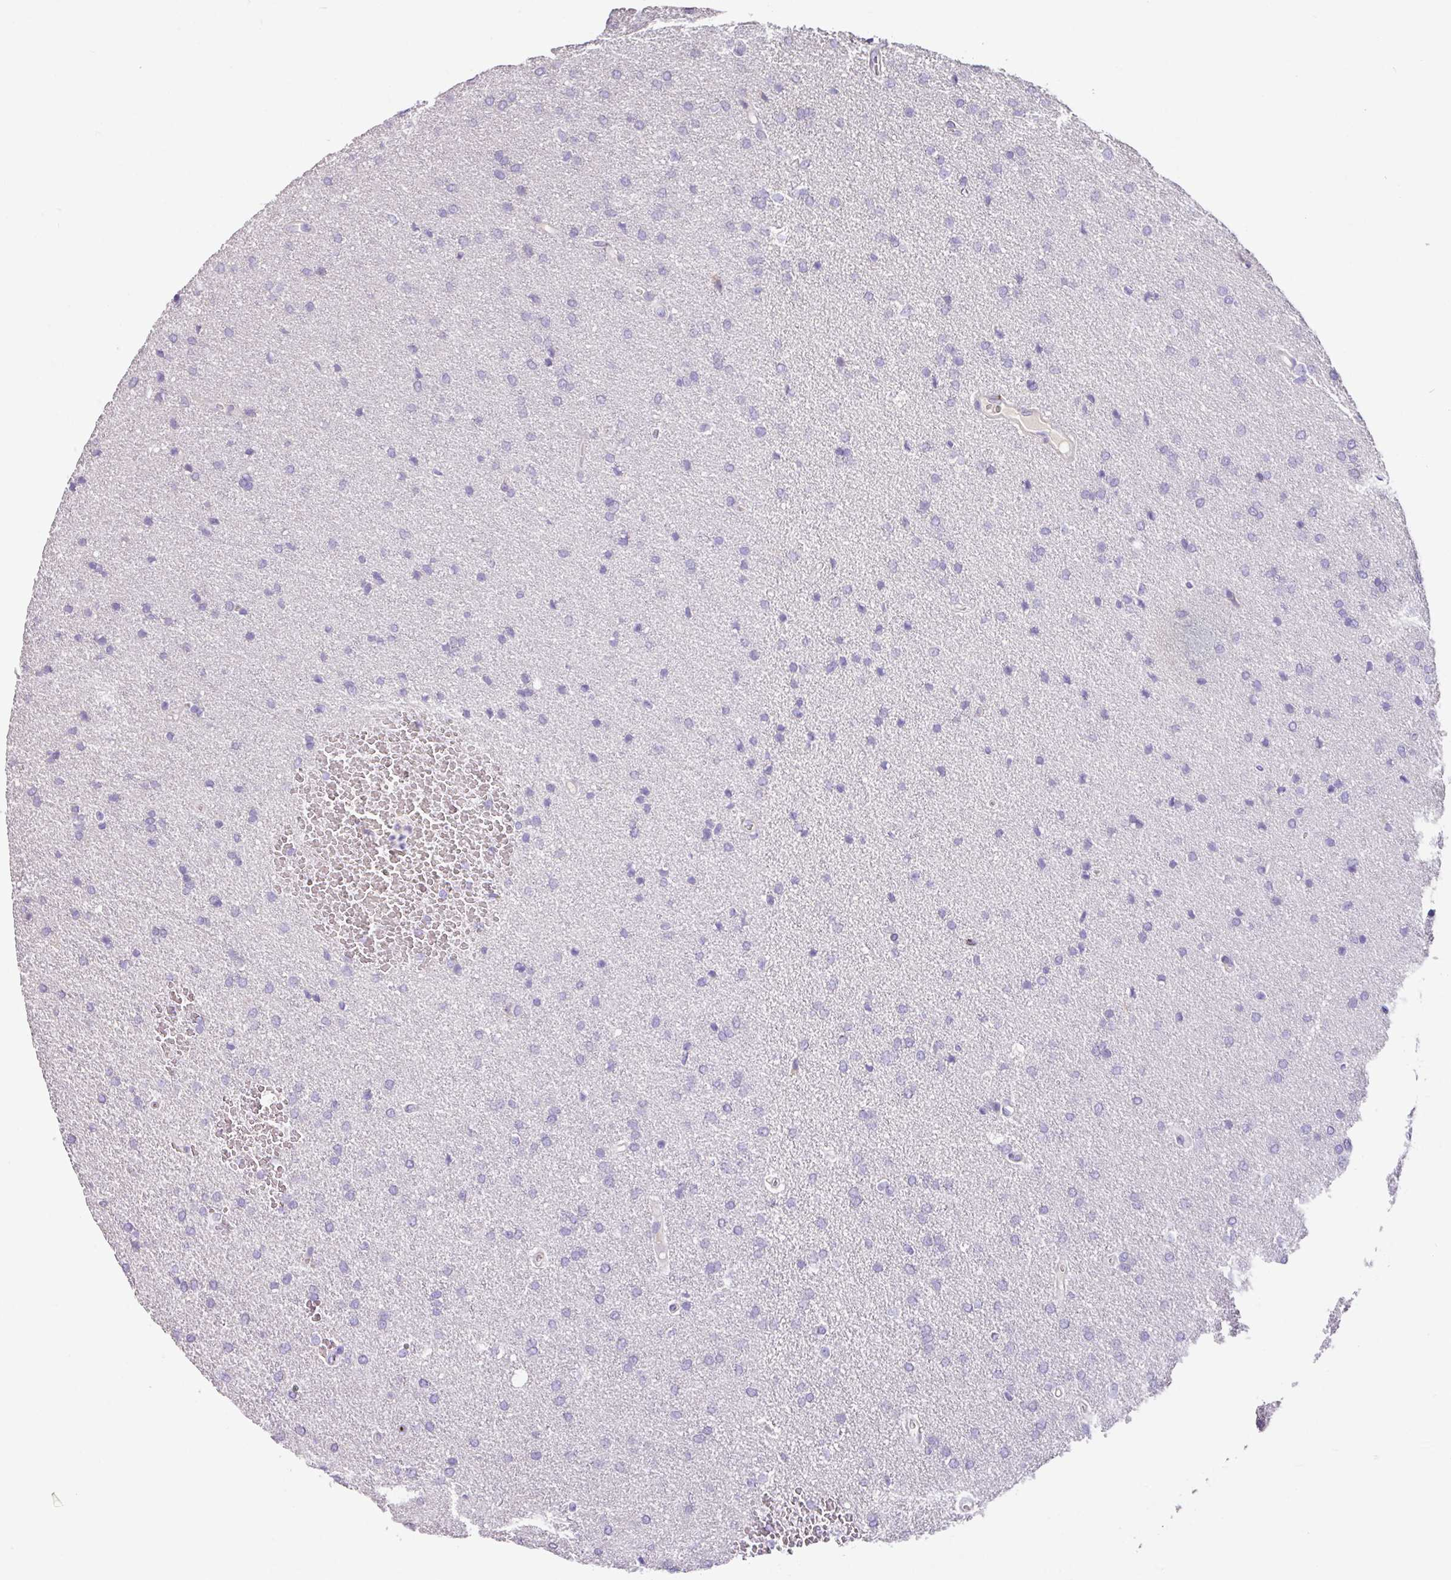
{"staining": {"intensity": "moderate", "quantity": "<25%", "location": "nuclear"}, "tissue": "glioma", "cell_type": "Tumor cells", "image_type": "cancer", "snomed": [{"axis": "morphology", "description": "Glioma, malignant, Low grade"}, {"axis": "topography", "description": "Brain"}], "caption": "Glioma tissue exhibits moderate nuclear positivity in approximately <25% of tumor cells, visualized by immunohistochemistry. The protein of interest is stained brown, and the nuclei are stained in blue (DAB IHC with brightfield microscopy, high magnification).", "gene": "ZG16", "patient": {"sex": "female", "age": 34}}